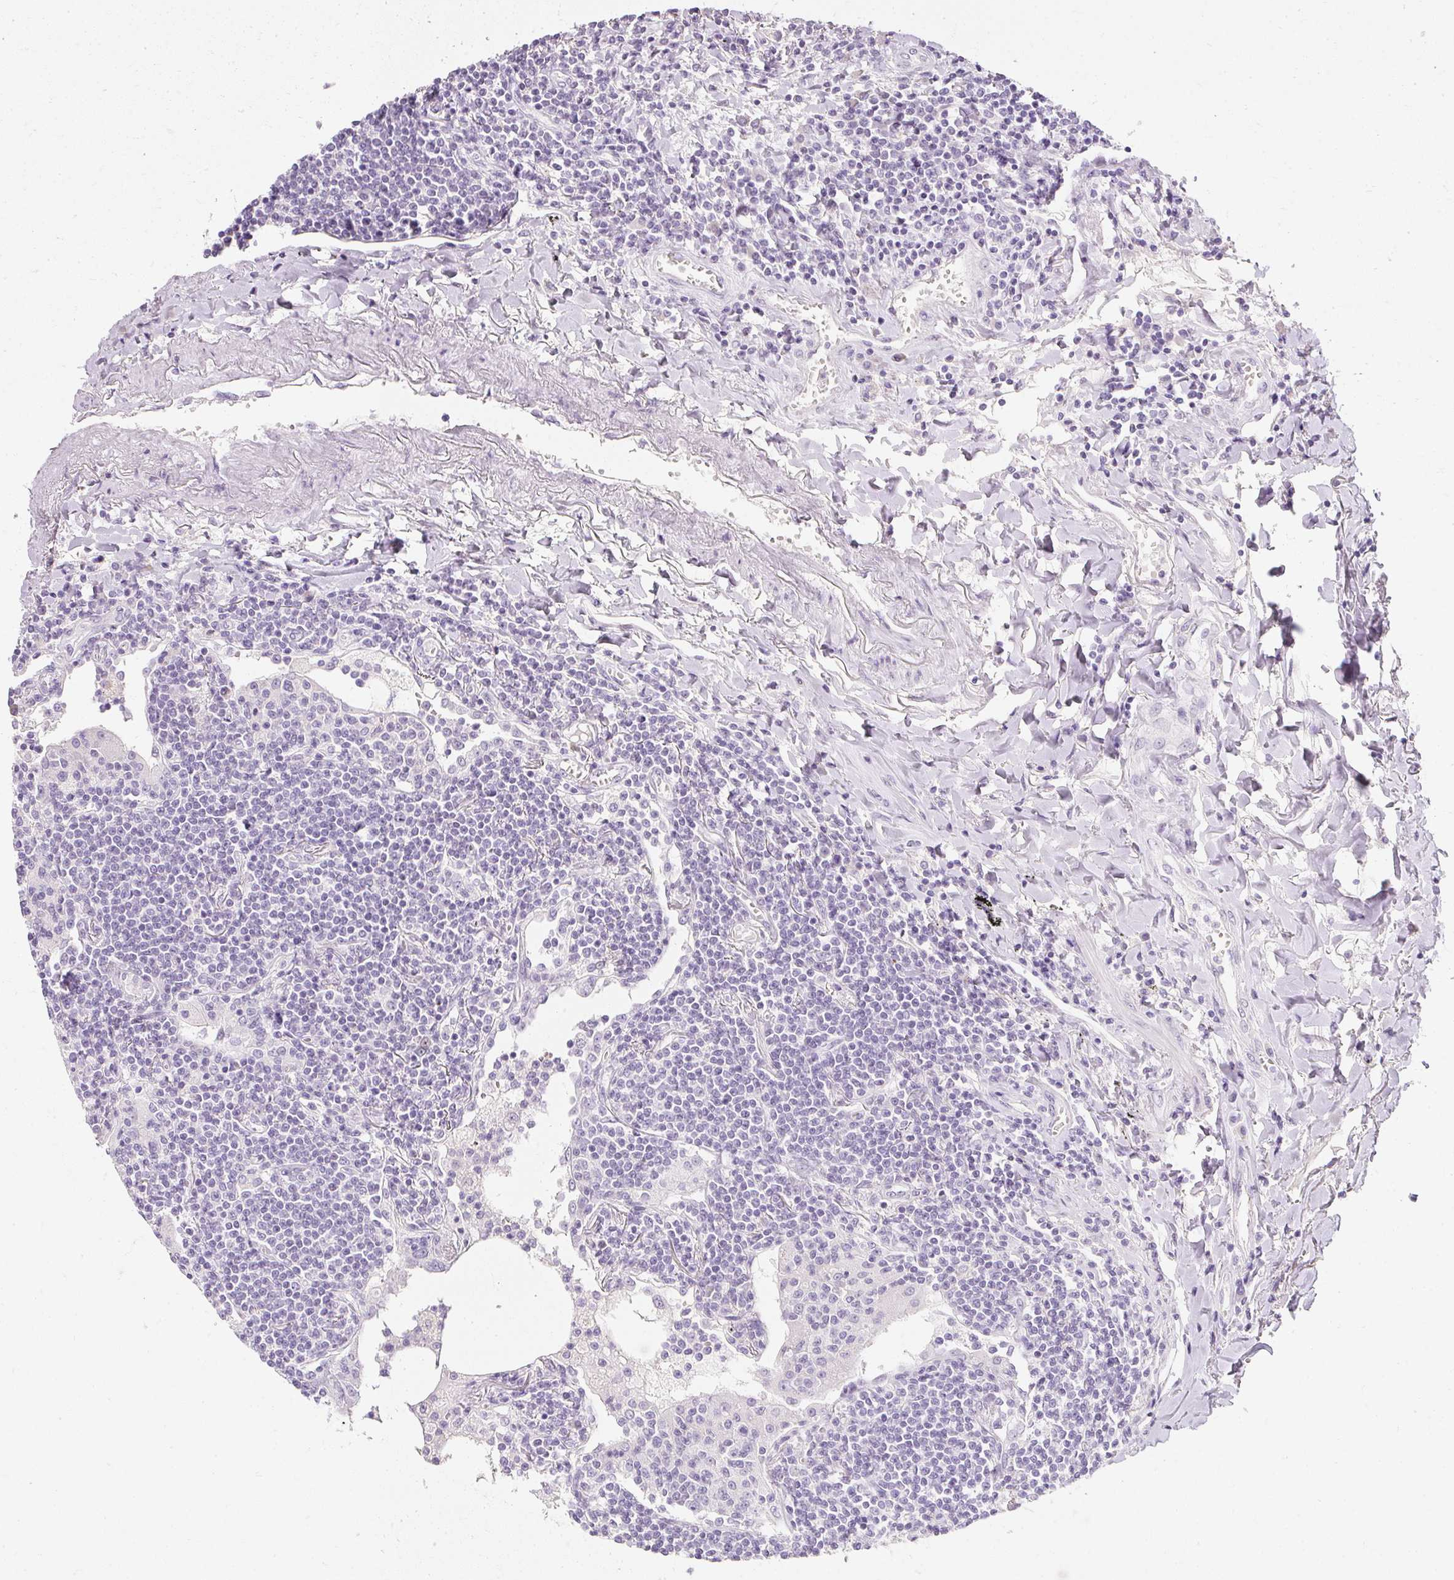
{"staining": {"intensity": "negative", "quantity": "none", "location": "none"}, "tissue": "lymphoma", "cell_type": "Tumor cells", "image_type": "cancer", "snomed": [{"axis": "morphology", "description": "Malignant lymphoma, non-Hodgkin's type, Low grade"}, {"axis": "topography", "description": "Lung"}], "caption": "This histopathology image is of low-grade malignant lymphoma, non-Hodgkin's type stained with immunohistochemistry (IHC) to label a protein in brown with the nuclei are counter-stained blue. There is no staining in tumor cells.", "gene": "ELAVL3", "patient": {"sex": "female", "age": 71}}